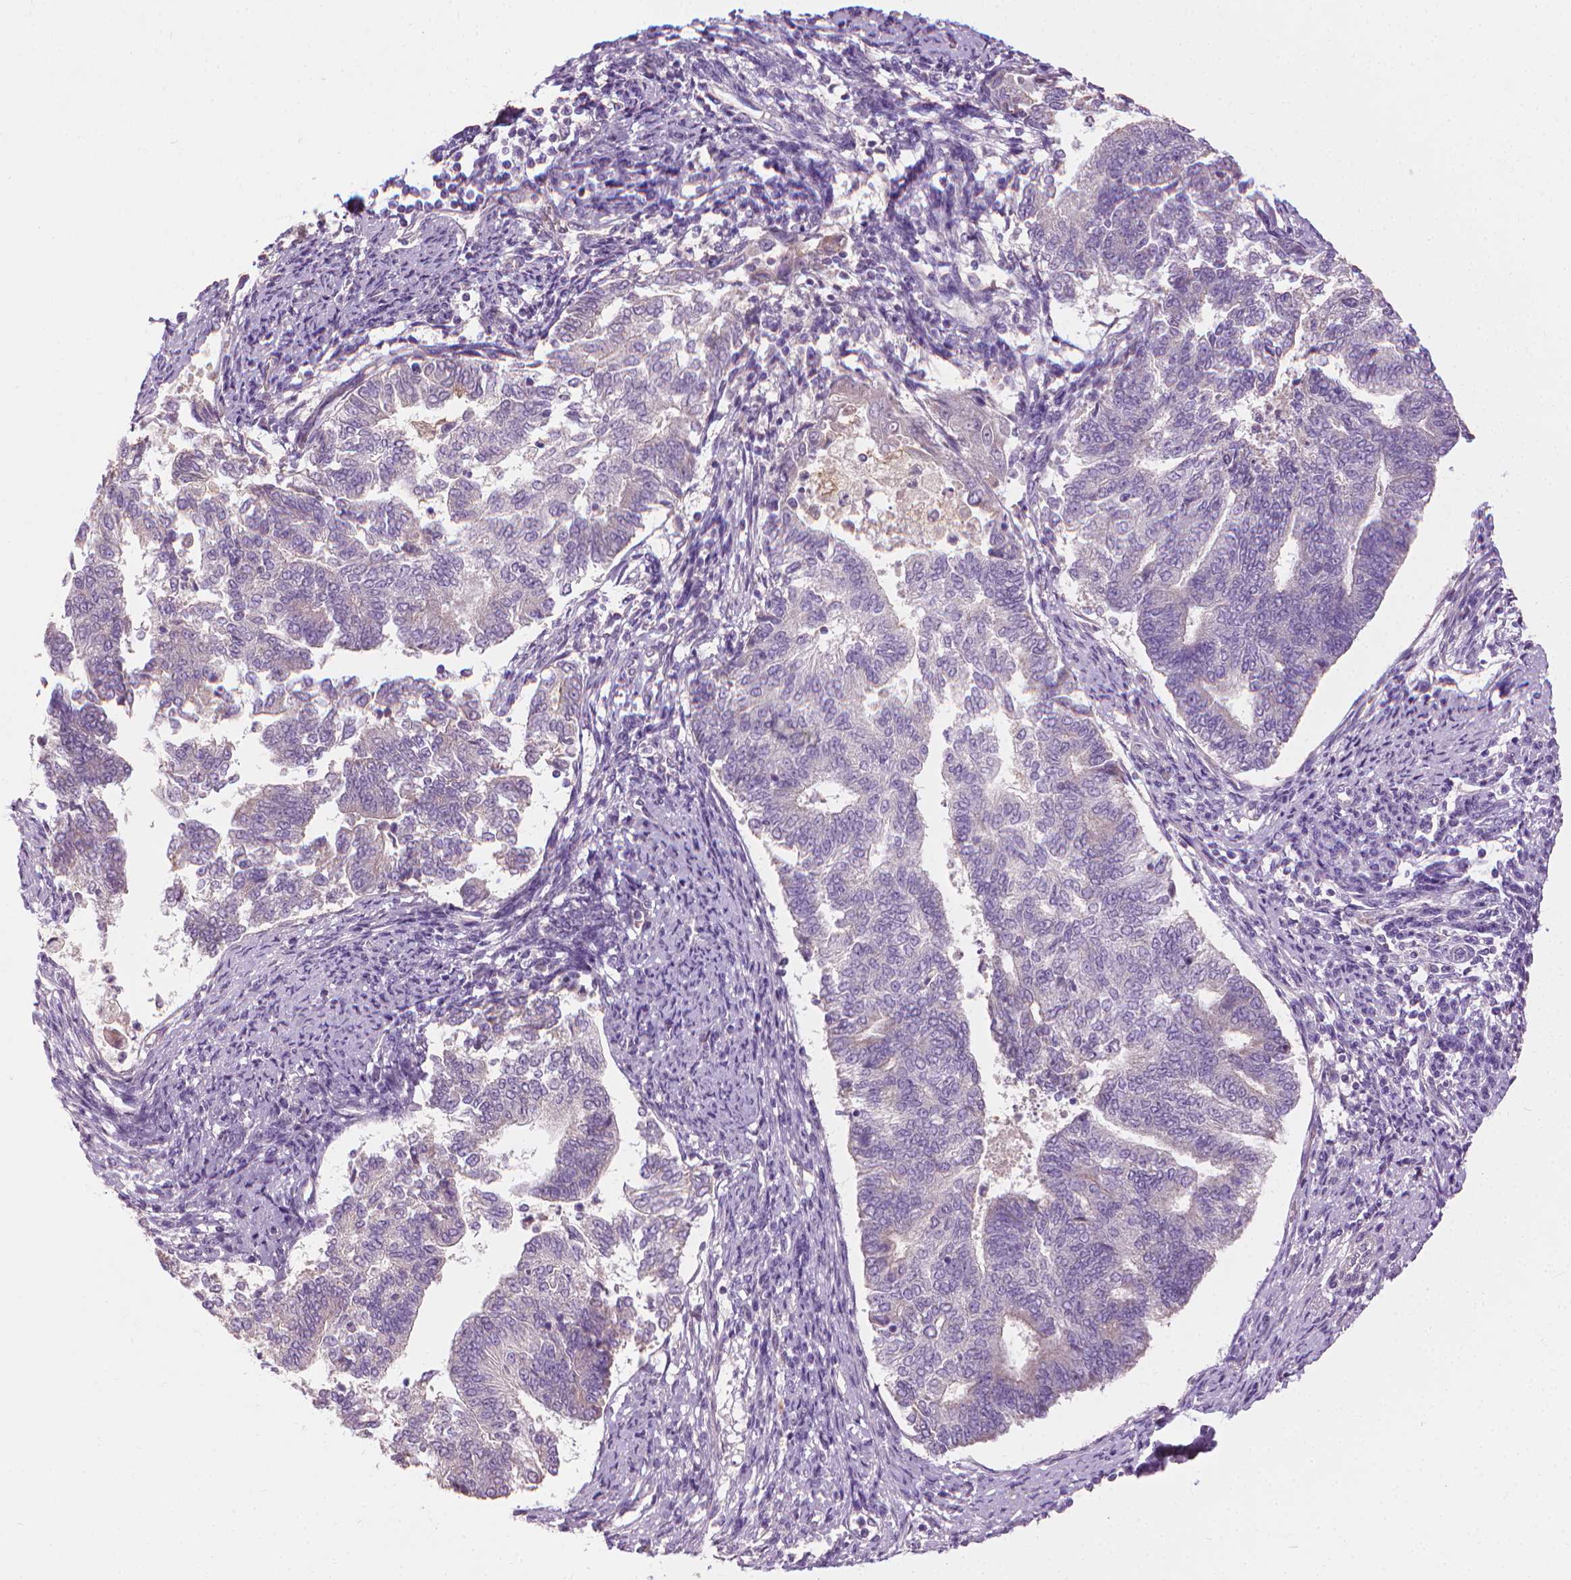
{"staining": {"intensity": "negative", "quantity": "none", "location": "none"}, "tissue": "endometrial cancer", "cell_type": "Tumor cells", "image_type": "cancer", "snomed": [{"axis": "morphology", "description": "Adenocarcinoma, NOS"}, {"axis": "topography", "description": "Endometrium"}], "caption": "Endometrial adenocarcinoma stained for a protein using immunohistochemistry (IHC) displays no staining tumor cells.", "gene": "RIIAD1", "patient": {"sex": "female", "age": 65}}